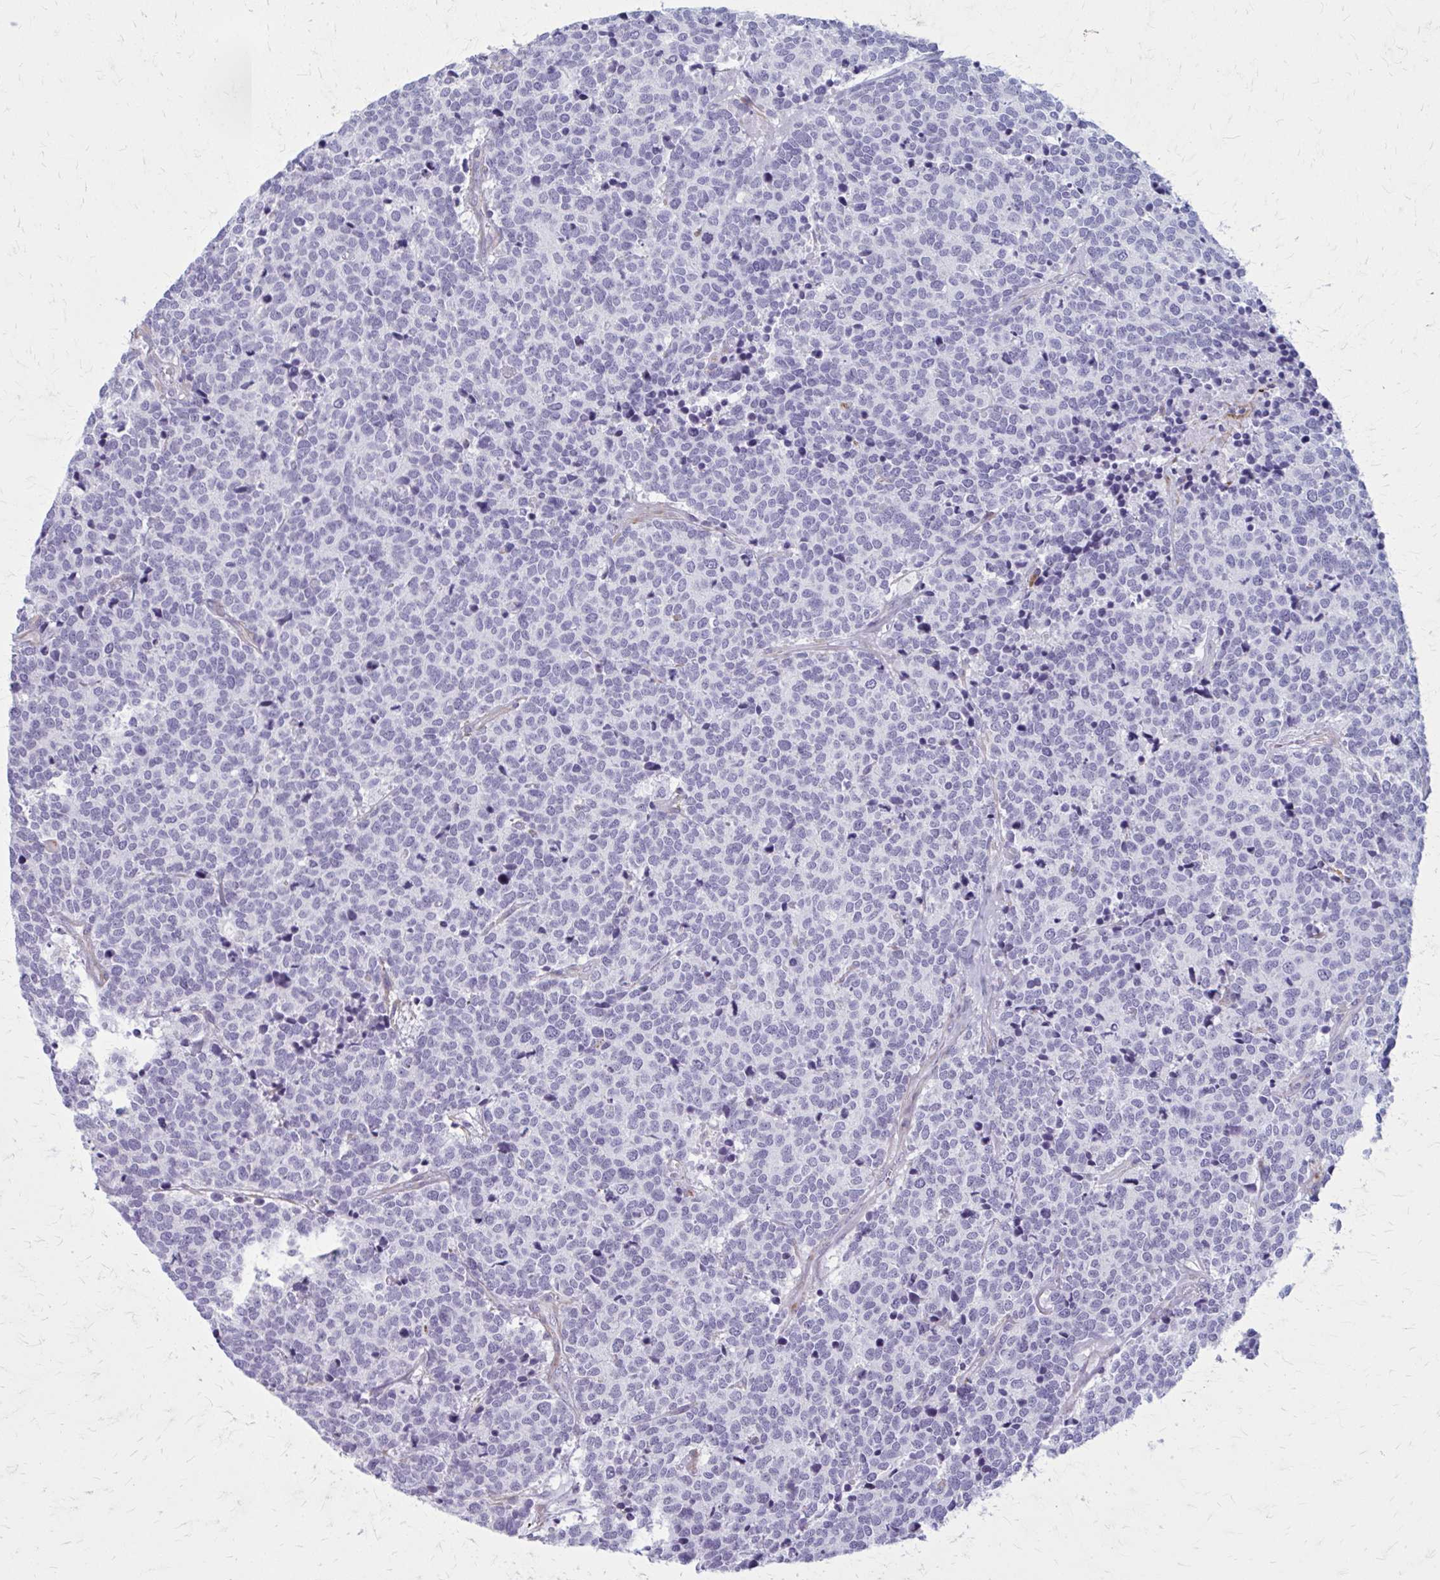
{"staining": {"intensity": "negative", "quantity": "none", "location": "none"}, "tissue": "carcinoid", "cell_type": "Tumor cells", "image_type": "cancer", "snomed": [{"axis": "morphology", "description": "Carcinoid, malignant, NOS"}, {"axis": "topography", "description": "Skin"}], "caption": "The image displays no staining of tumor cells in malignant carcinoid.", "gene": "AKAP12", "patient": {"sex": "female", "age": 79}}